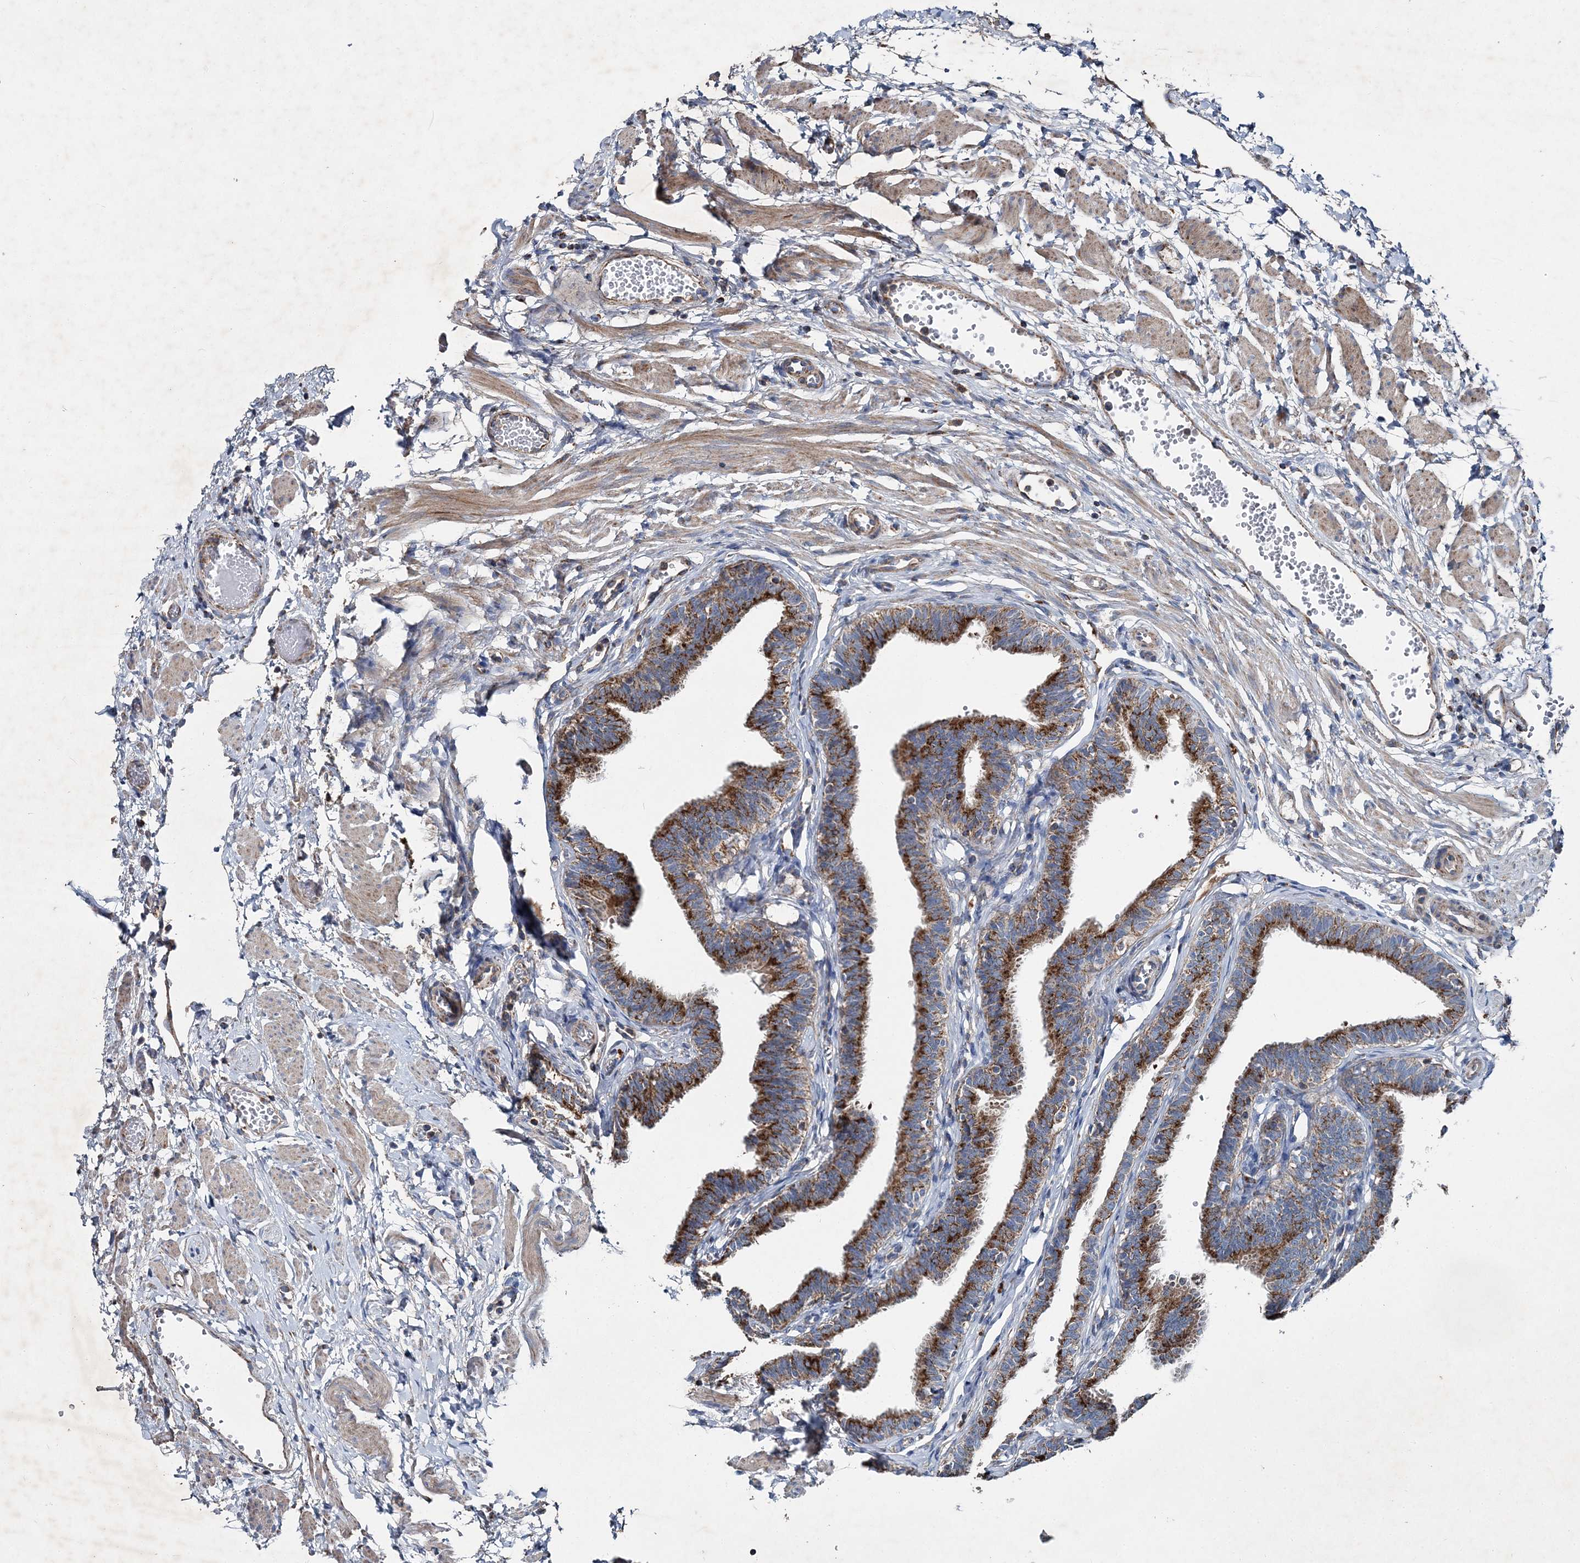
{"staining": {"intensity": "strong", "quantity": ">75%", "location": "cytoplasmic/membranous"}, "tissue": "fallopian tube", "cell_type": "Glandular cells", "image_type": "normal", "snomed": [{"axis": "morphology", "description": "Normal tissue, NOS"}, {"axis": "topography", "description": "Fallopian tube"}, {"axis": "topography", "description": "Ovary"}], "caption": "Immunohistochemical staining of unremarkable fallopian tube demonstrates strong cytoplasmic/membranous protein expression in about >75% of glandular cells.", "gene": "SPAG16", "patient": {"sex": "female", "age": 23}}